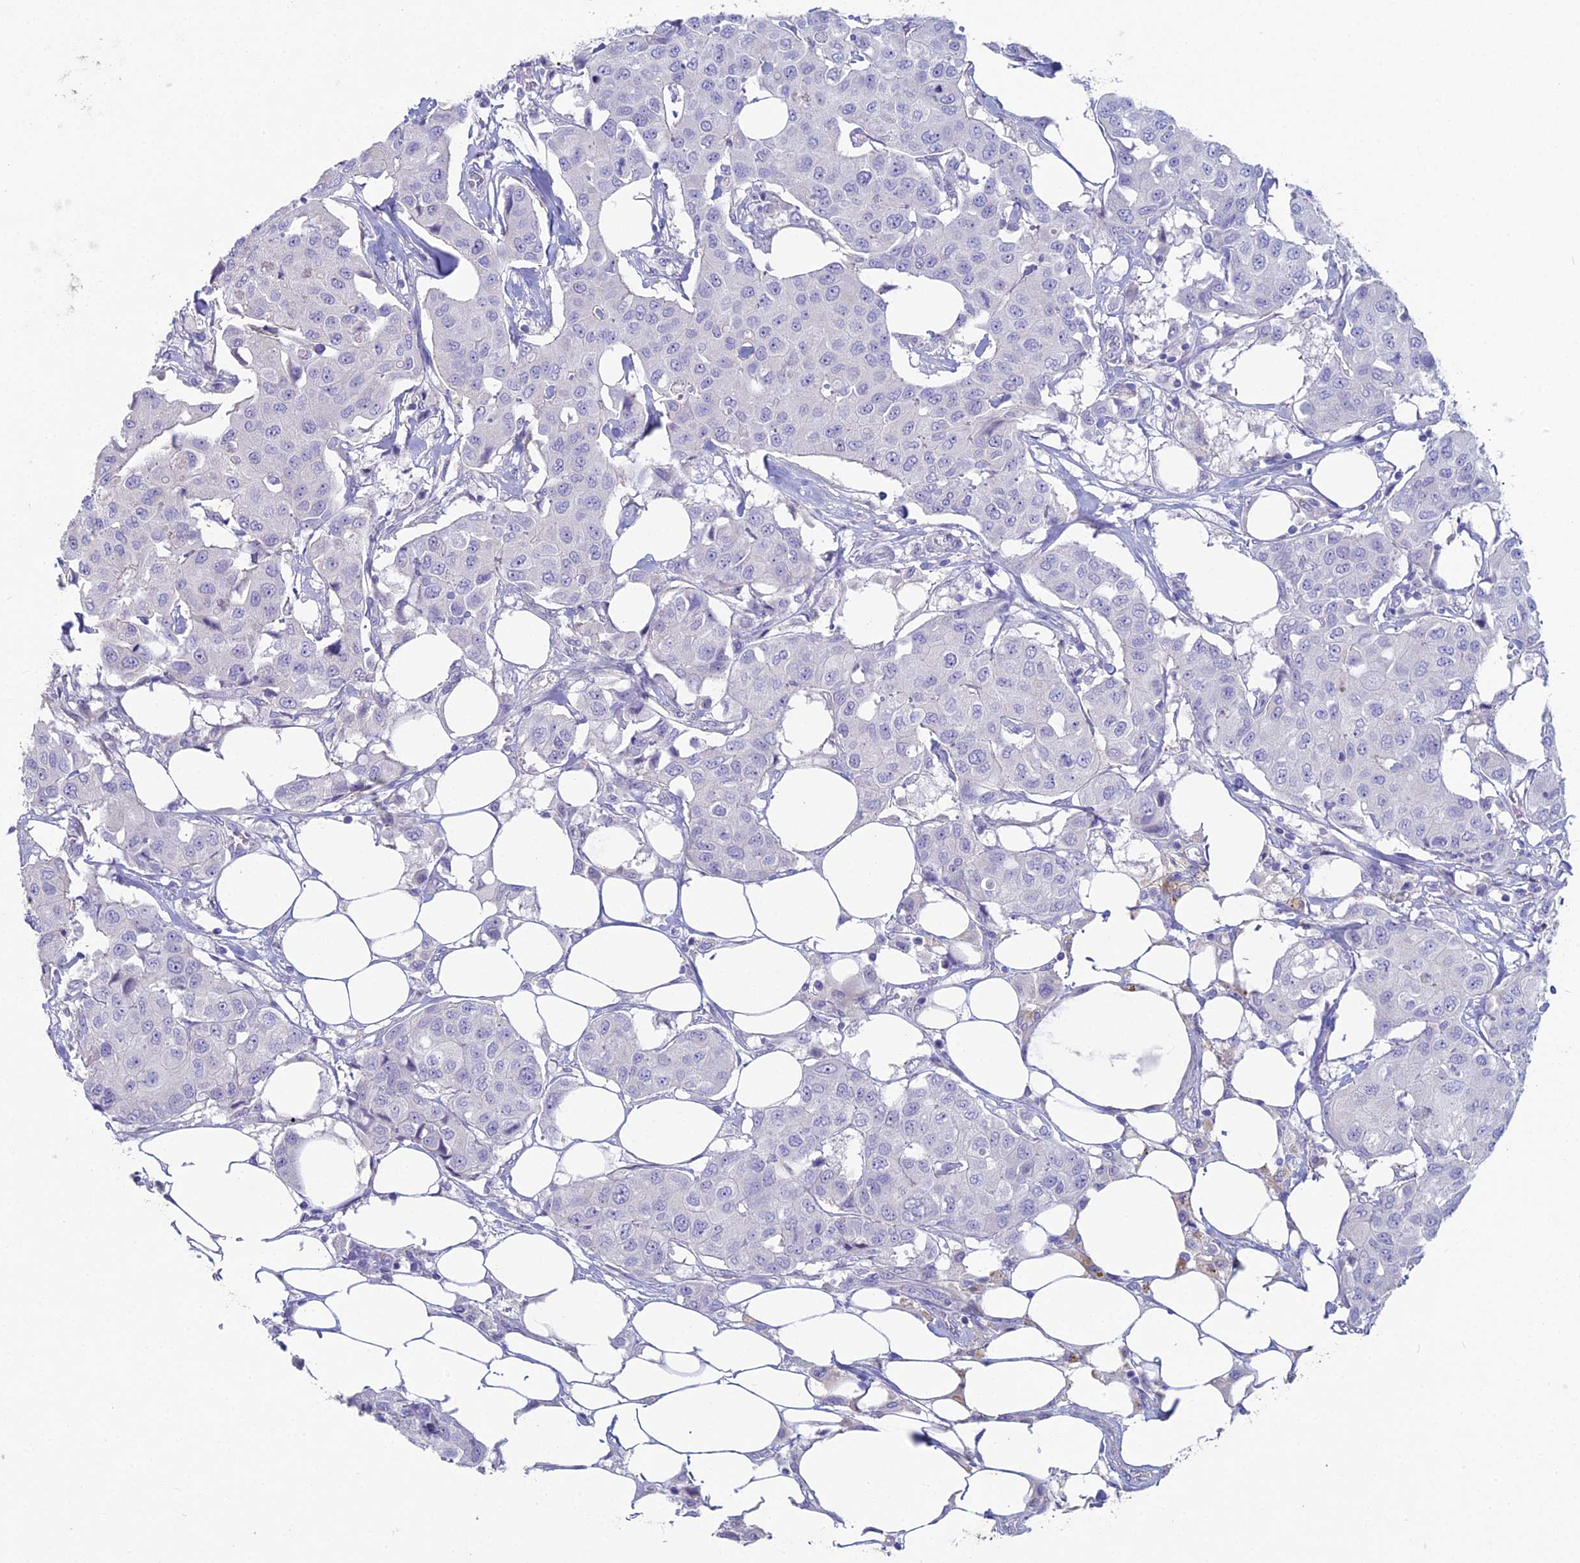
{"staining": {"intensity": "negative", "quantity": "none", "location": "none"}, "tissue": "breast cancer", "cell_type": "Tumor cells", "image_type": "cancer", "snomed": [{"axis": "morphology", "description": "Duct carcinoma"}, {"axis": "topography", "description": "Breast"}], "caption": "An IHC micrograph of breast cancer (intraductal carcinoma) is shown. There is no staining in tumor cells of breast cancer (intraductal carcinoma). (Immunohistochemistry, brightfield microscopy, high magnification).", "gene": "NCAM1", "patient": {"sex": "female", "age": 80}}